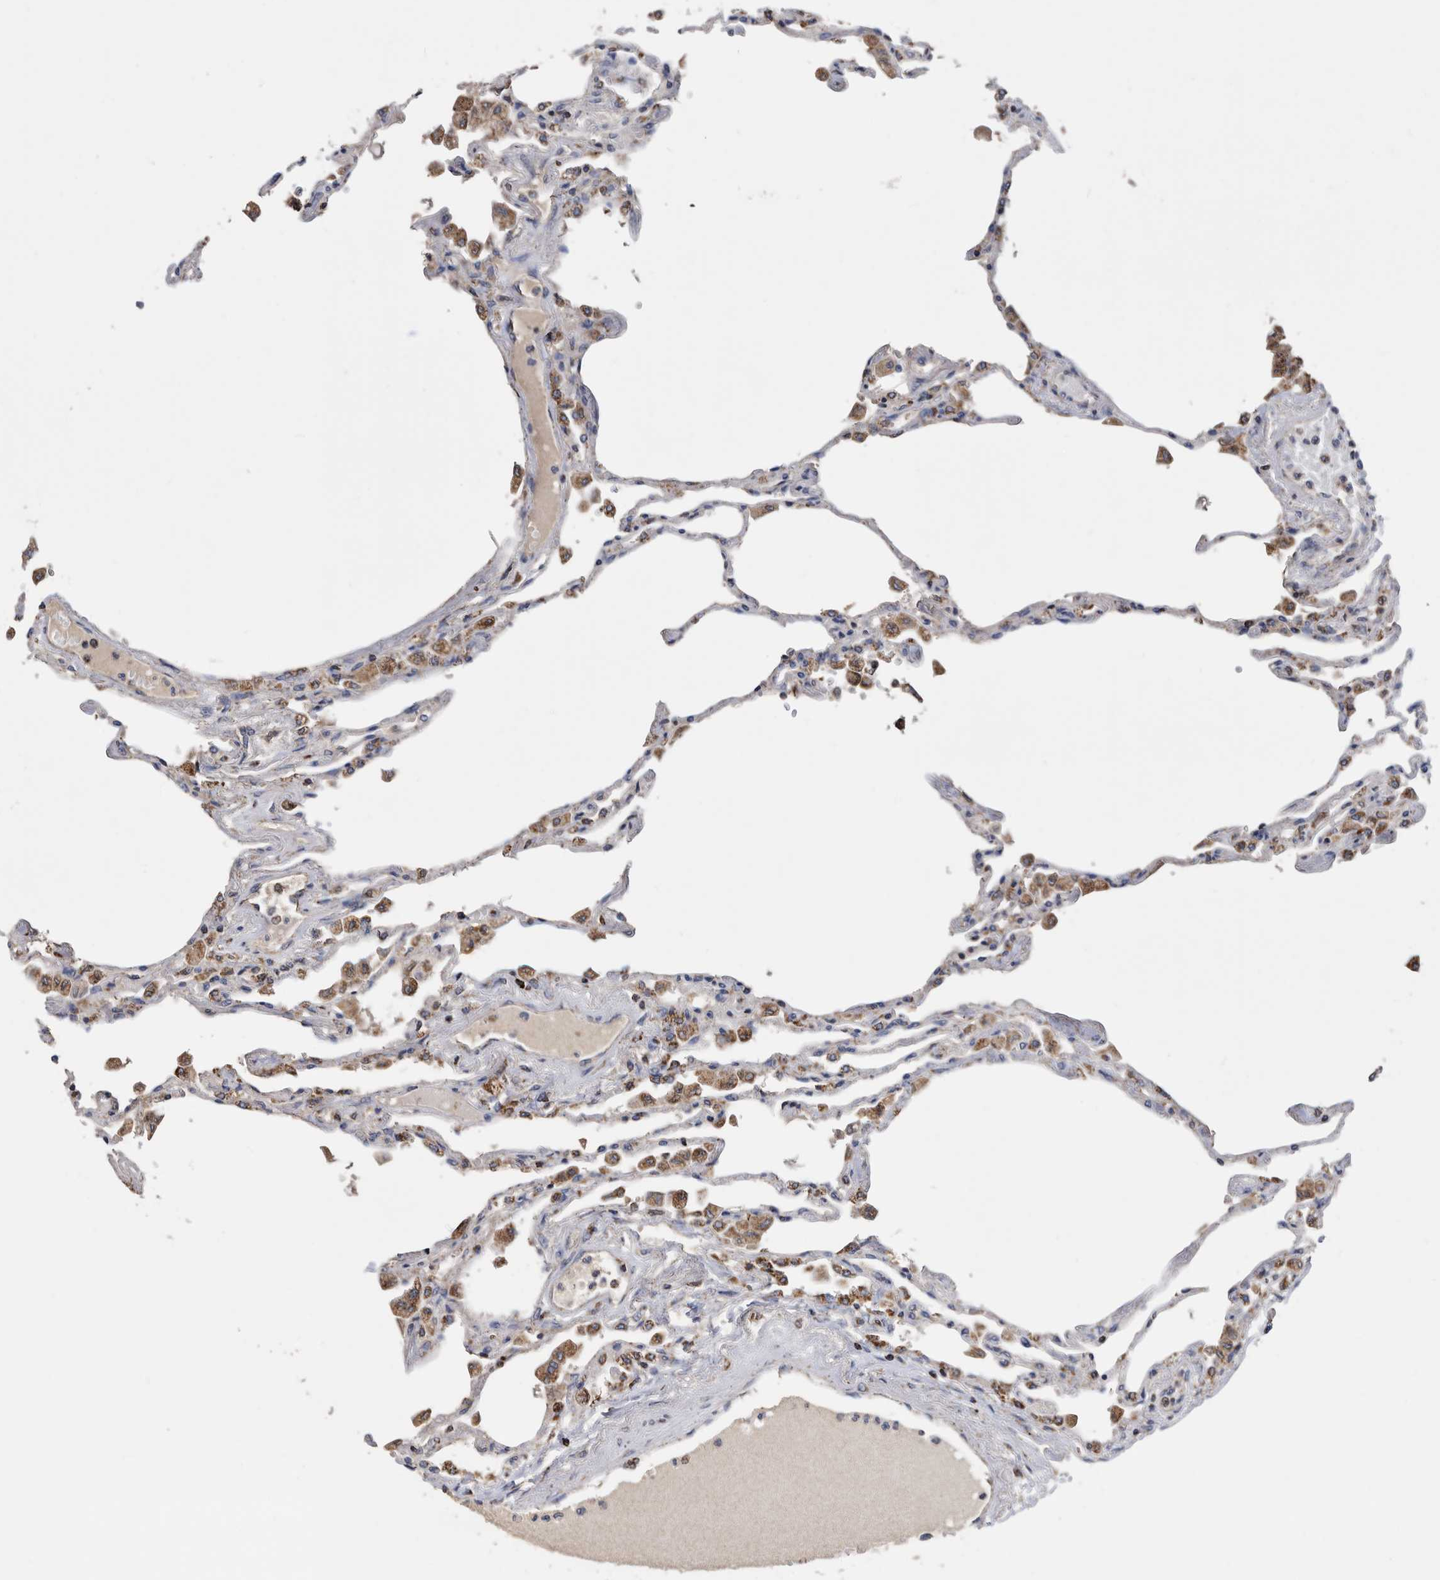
{"staining": {"intensity": "moderate", "quantity": "25%-75%", "location": "cytoplasmic/membranous"}, "tissue": "lung", "cell_type": "Alveolar cells", "image_type": "normal", "snomed": [{"axis": "morphology", "description": "Normal tissue, NOS"}, {"axis": "topography", "description": "Bronchus"}, {"axis": "topography", "description": "Lung"}], "caption": "Protein staining of normal lung reveals moderate cytoplasmic/membranous expression in approximately 25%-75% of alveolar cells. (DAB (3,3'-diaminobenzidine) IHC with brightfield microscopy, high magnification).", "gene": "WFDC1", "patient": {"sex": "female", "age": 49}}